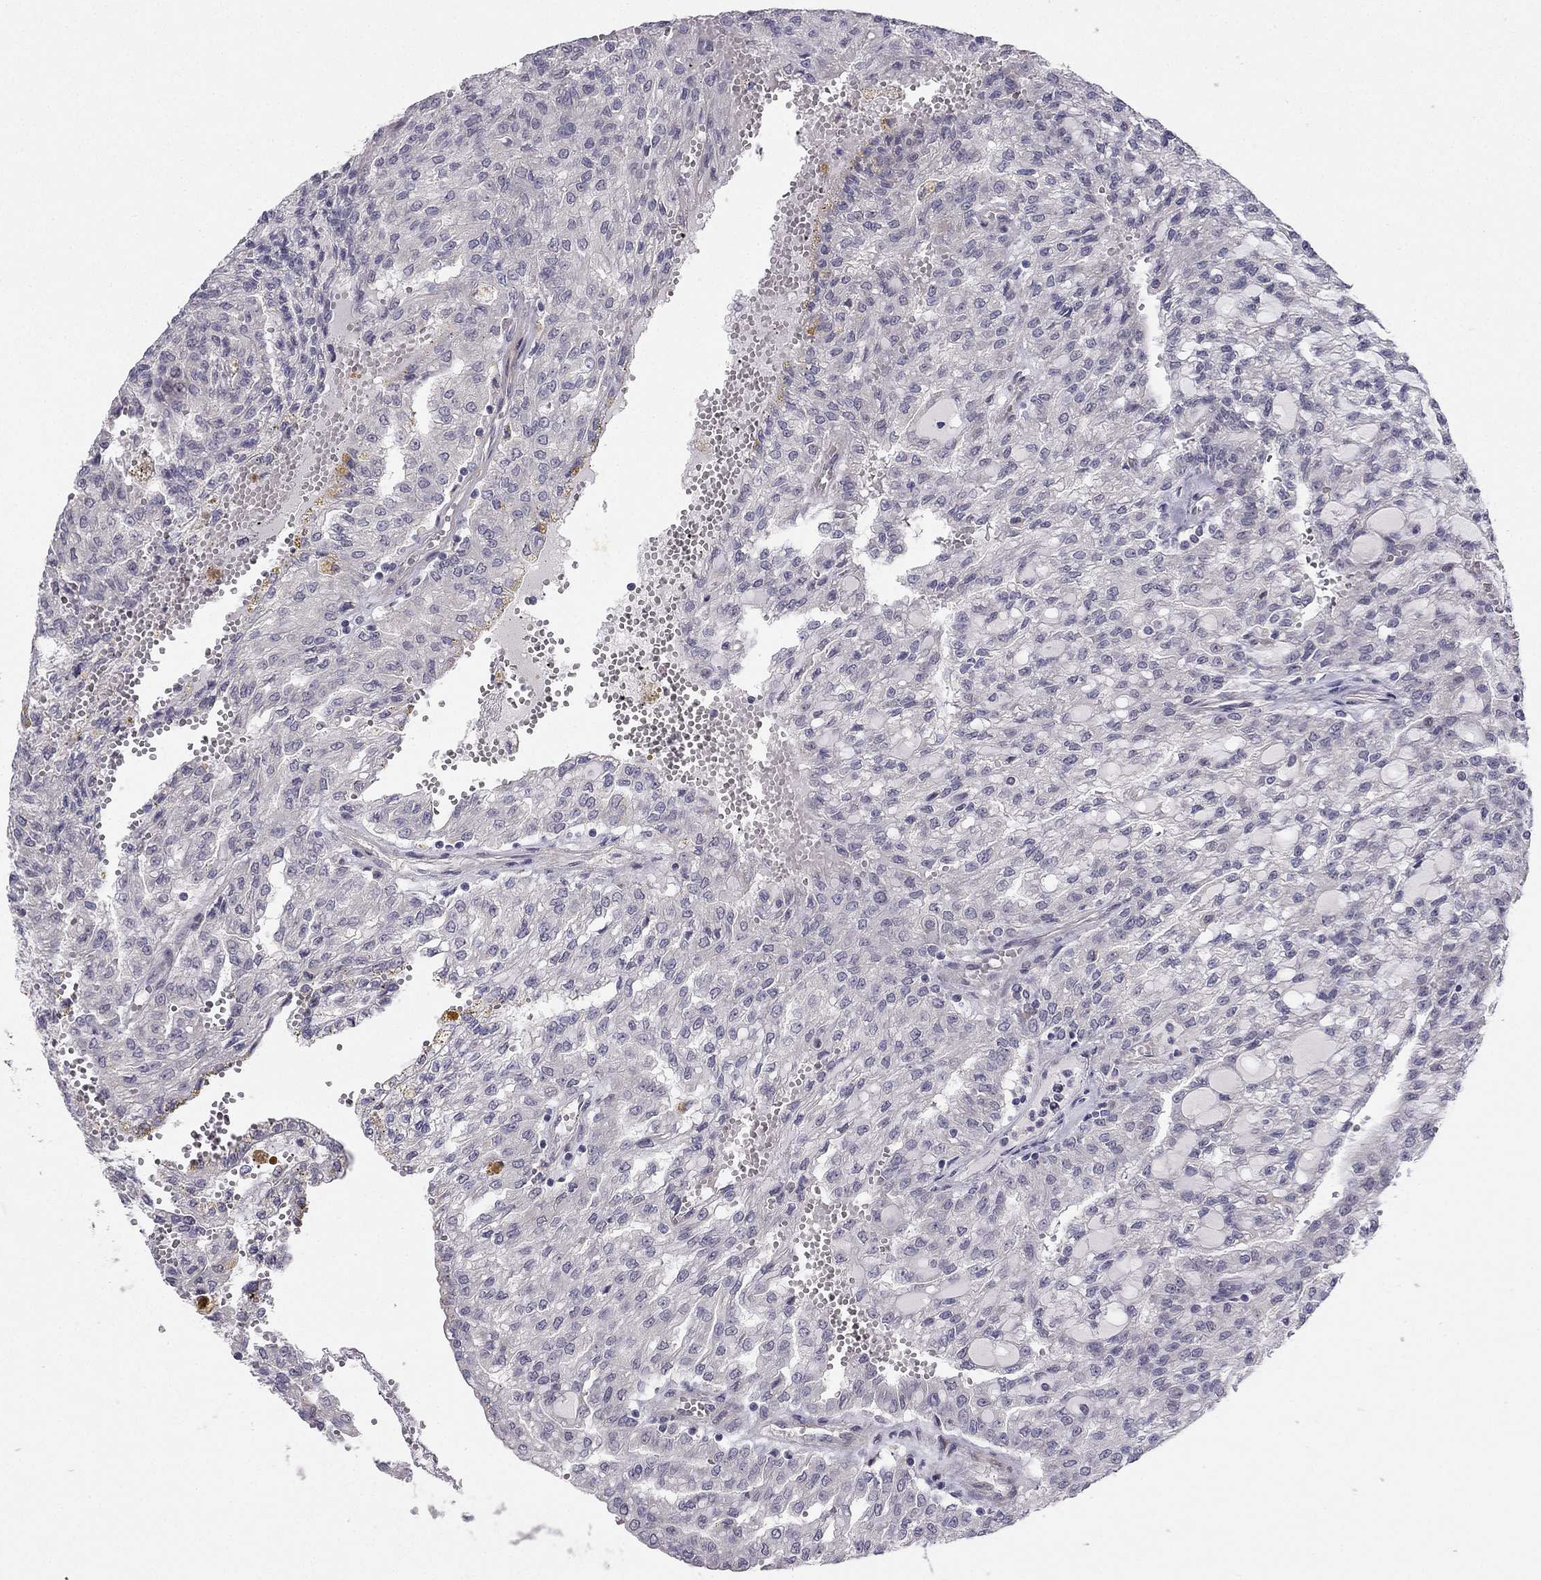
{"staining": {"intensity": "negative", "quantity": "none", "location": "none"}, "tissue": "renal cancer", "cell_type": "Tumor cells", "image_type": "cancer", "snomed": [{"axis": "morphology", "description": "Adenocarcinoma, NOS"}, {"axis": "topography", "description": "Kidney"}], "caption": "Immunohistochemical staining of renal cancer displays no significant expression in tumor cells.", "gene": "CHST8", "patient": {"sex": "male", "age": 63}}